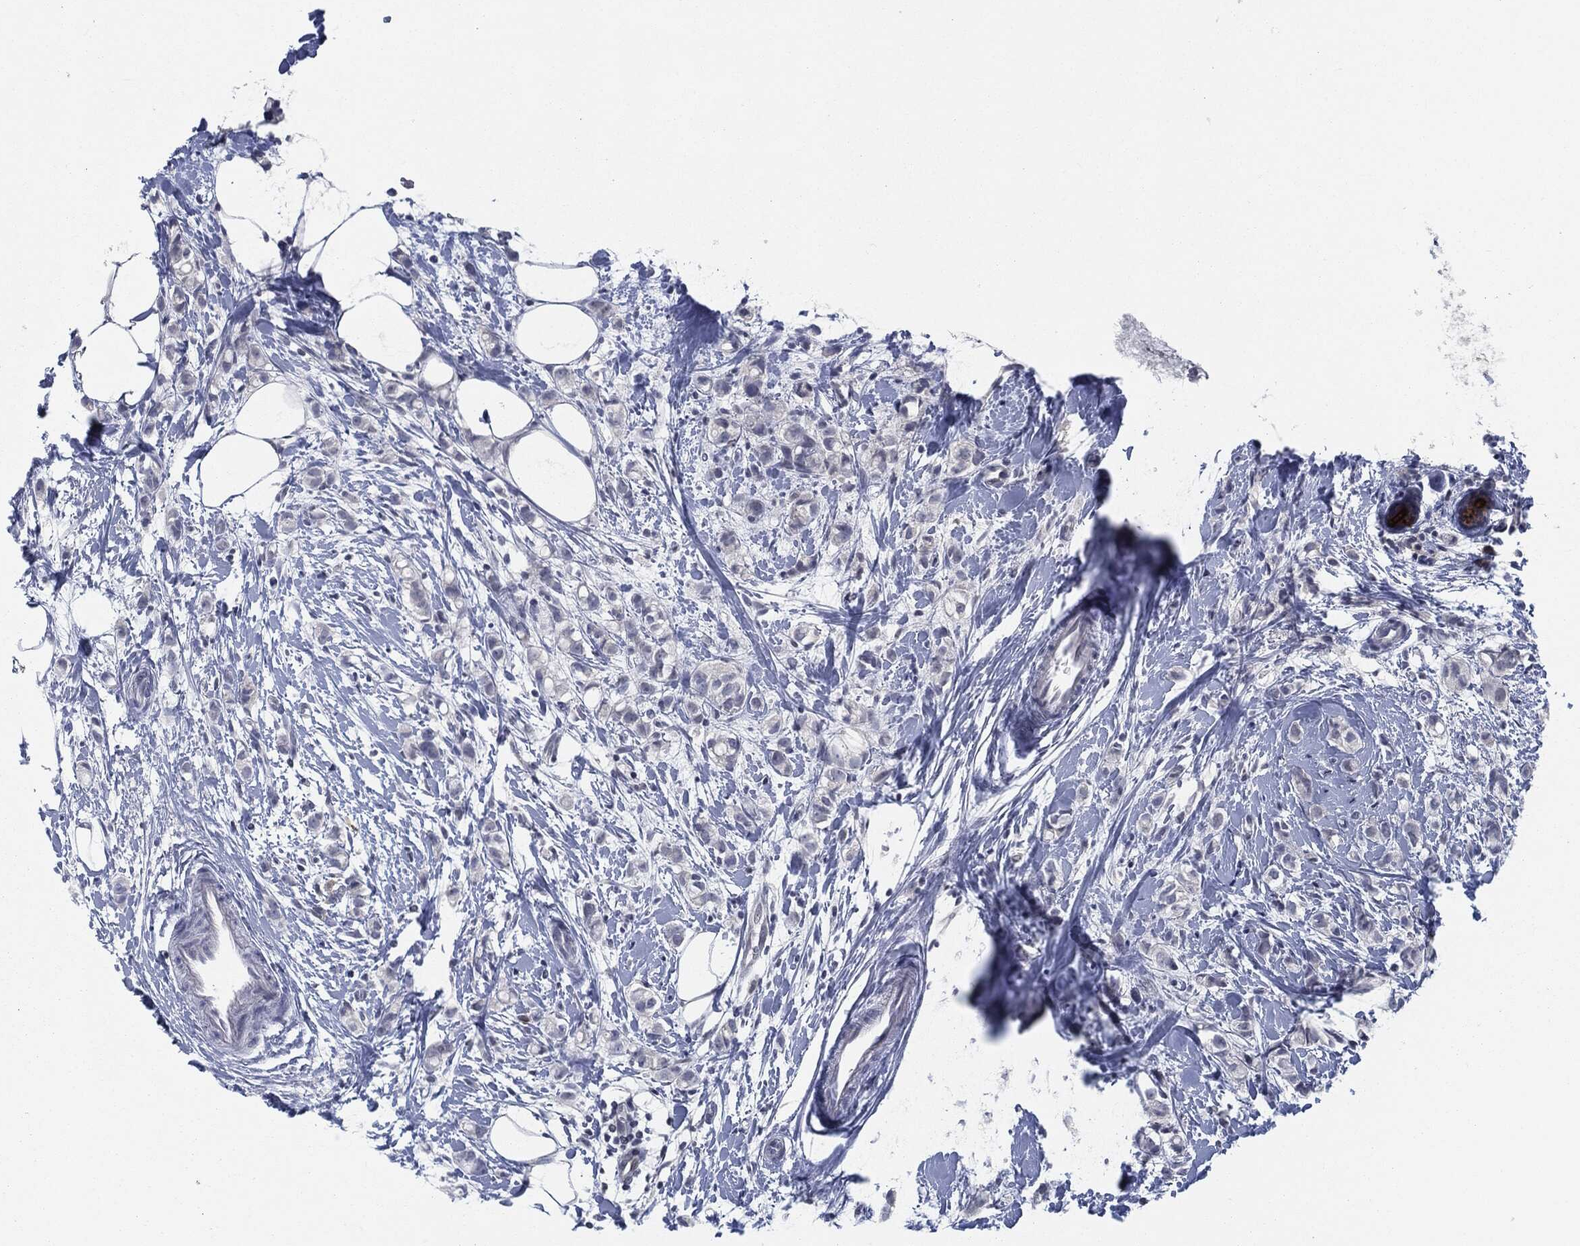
{"staining": {"intensity": "negative", "quantity": "none", "location": "none"}, "tissue": "breast cancer", "cell_type": "Tumor cells", "image_type": "cancer", "snomed": [{"axis": "morphology", "description": "Normal tissue, NOS"}, {"axis": "morphology", "description": "Duct carcinoma"}, {"axis": "topography", "description": "Breast"}], "caption": "Immunohistochemical staining of infiltrating ductal carcinoma (breast) exhibits no significant staining in tumor cells. (DAB immunohistochemistry, high magnification).", "gene": "PROM1", "patient": {"sex": "female", "age": 44}}